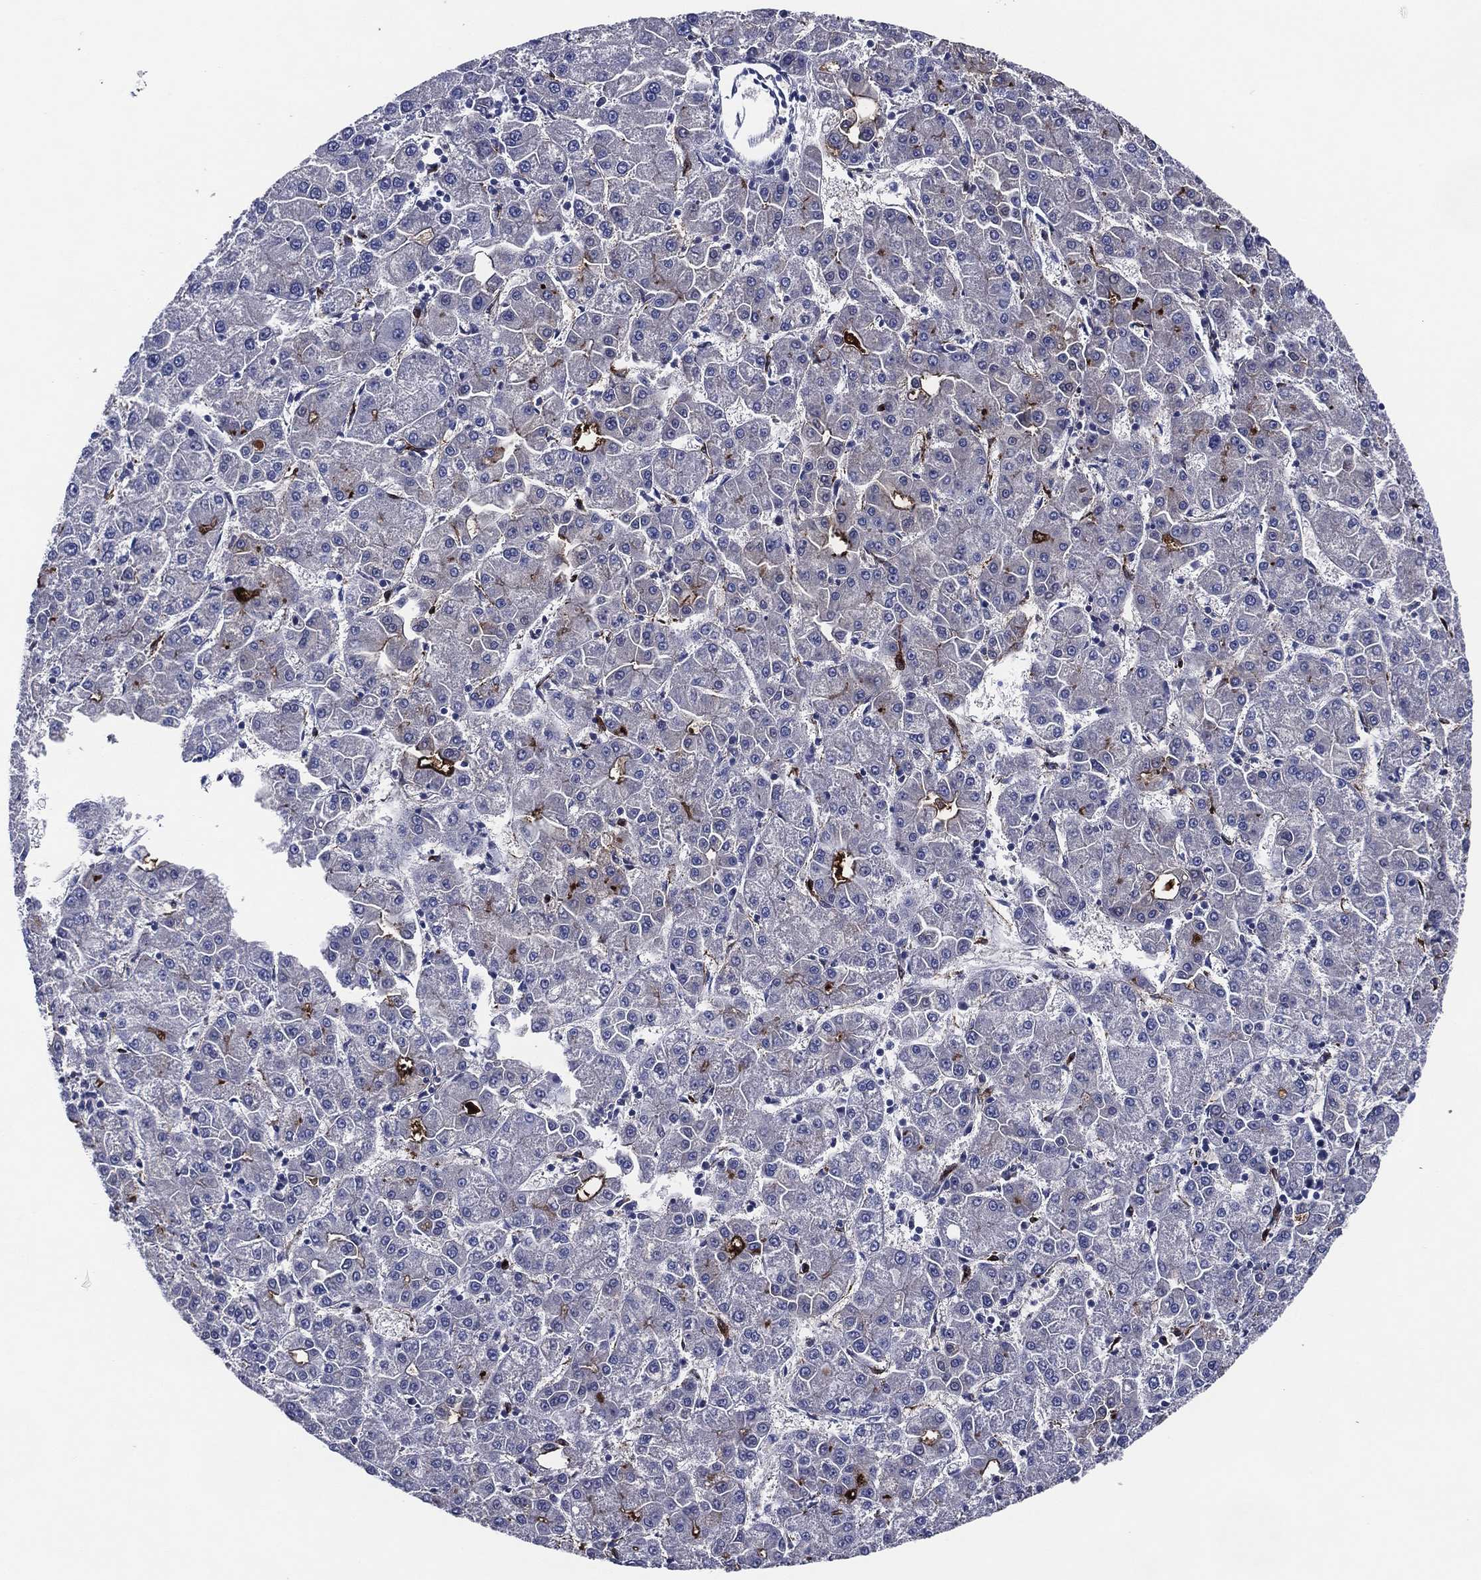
{"staining": {"intensity": "strong", "quantity": "<25%", "location": "cytoplasmic/membranous"}, "tissue": "liver cancer", "cell_type": "Tumor cells", "image_type": "cancer", "snomed": [{"axis": "morphology", "description": "Carcinoma, Hepatocellular, NOS"}, {"axis": "topography", "description": "Liver"}], "caption": "Hepatocellular carcinoma (liver) stained with immunohistochemistry (IHC) exhibits strong cytoplasmic/membranous expression in approximately <25% of tumor cells. The staining is performed using DAB brown chromogen to label protein expression. The nuclei are counter-stained blue using hematoxylin.", "gene": "ACE2", "patient": {"sex": "male", "age": 73}}